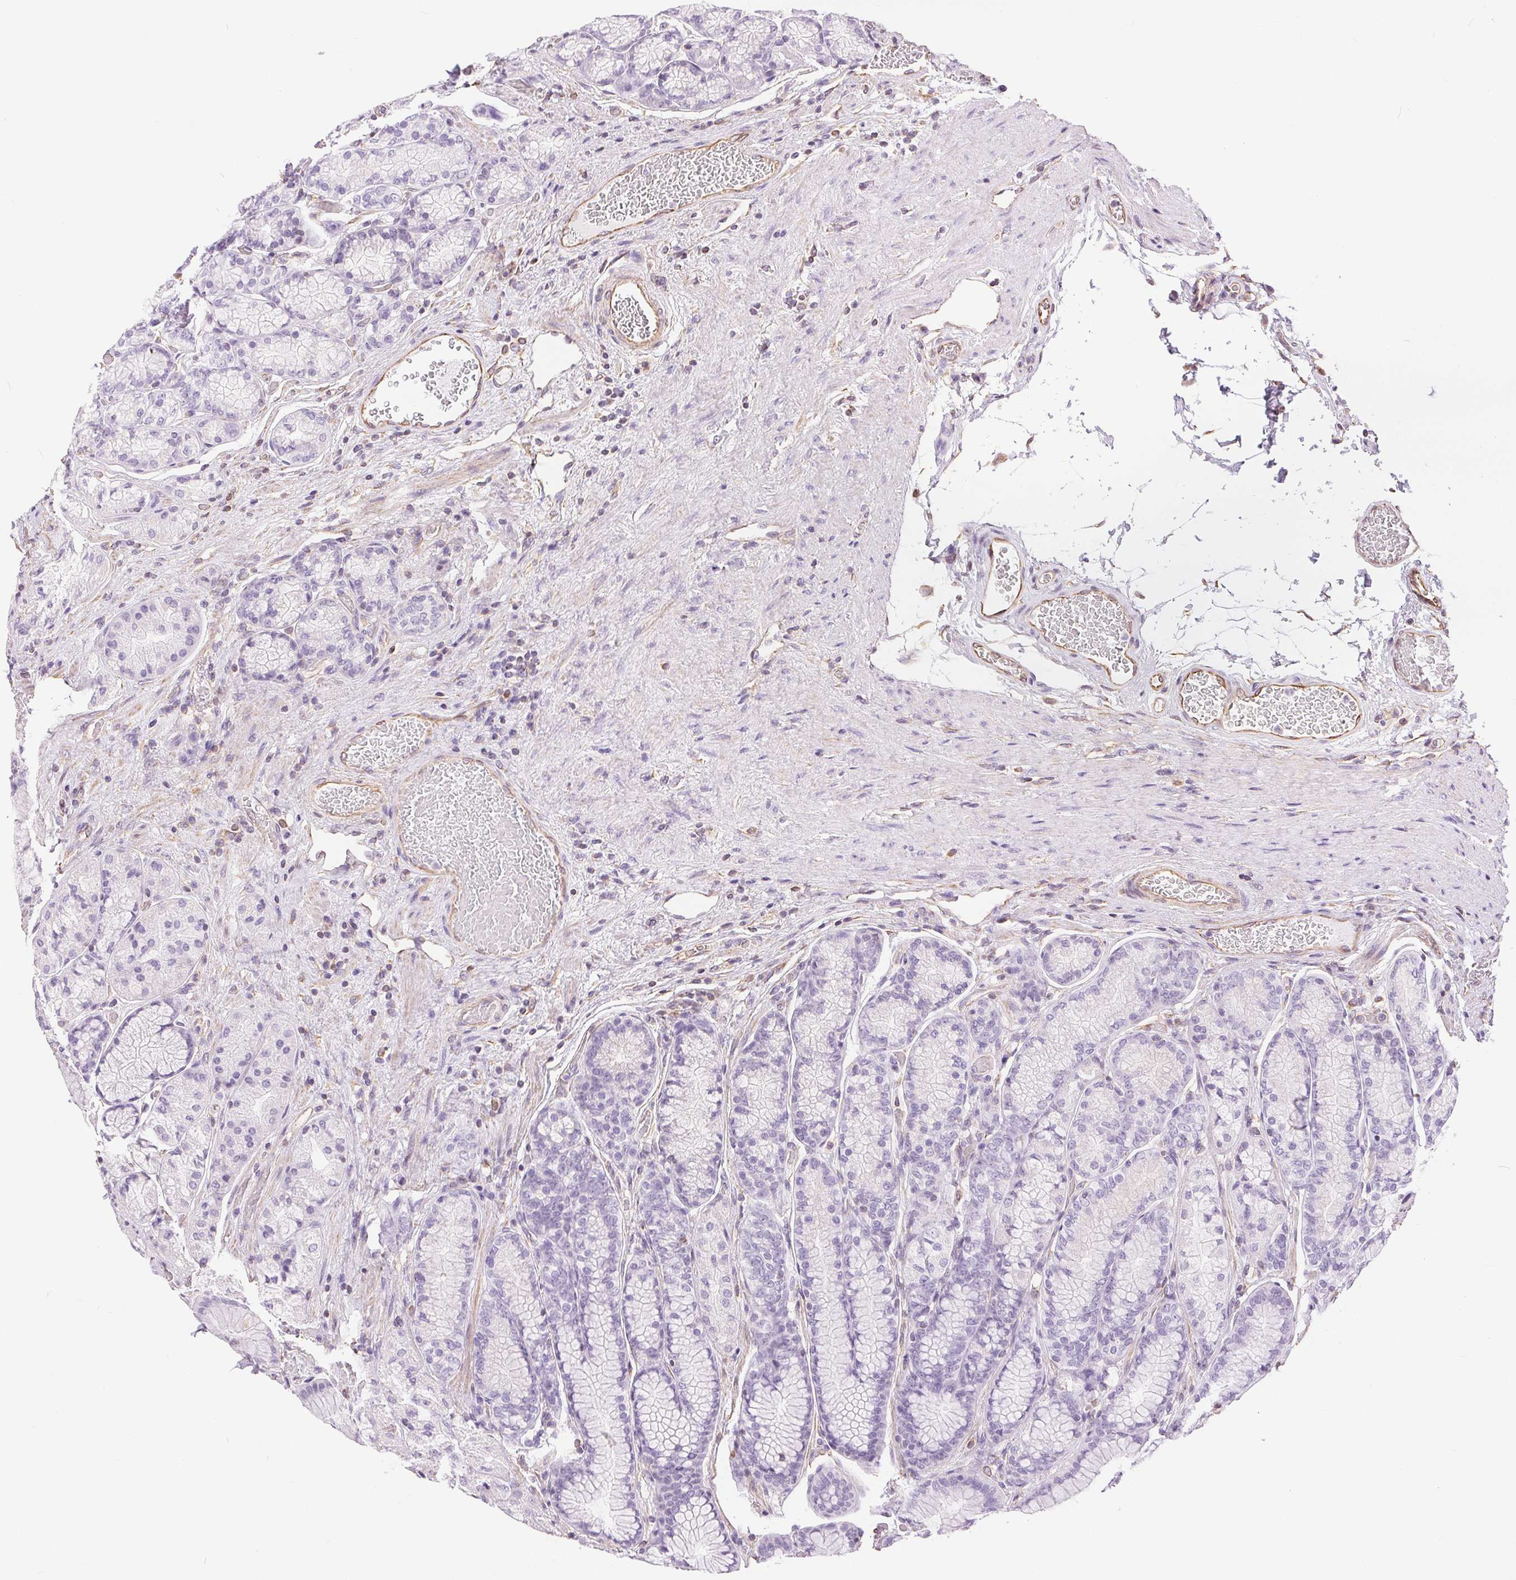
{"staining": {"intensity": "weak", "quantity": "<25%", "location": "cytoplasmic/membranous"}, "tissue": "stomach", "cell_type": "Glandular cells", "image_type": "normal", "snomed": [{"axis": "morphology", "description": "Normal tissue, NOS"}, {"axis": "morphology", "description": "Adenocarcinoma, NOS"}, {"axis": "morphology", "description": "Adenocarcinoma, High grade"}, {"axis": "topography", "description": "Stomach, upper"}, {"axis": "topography", "description": "Stomach"}], "caption": "High power microscopy histopathology image of an immunohistochemistry (IHC) image of unremarkable stomach, revealing no significant staining in glandular cells. (DAB immunohistochemistry (IHC) visualized using brightfield microscopy, high magnification).", "gene": "GFAP", "patient": {"sex": "female", "age": 65}}